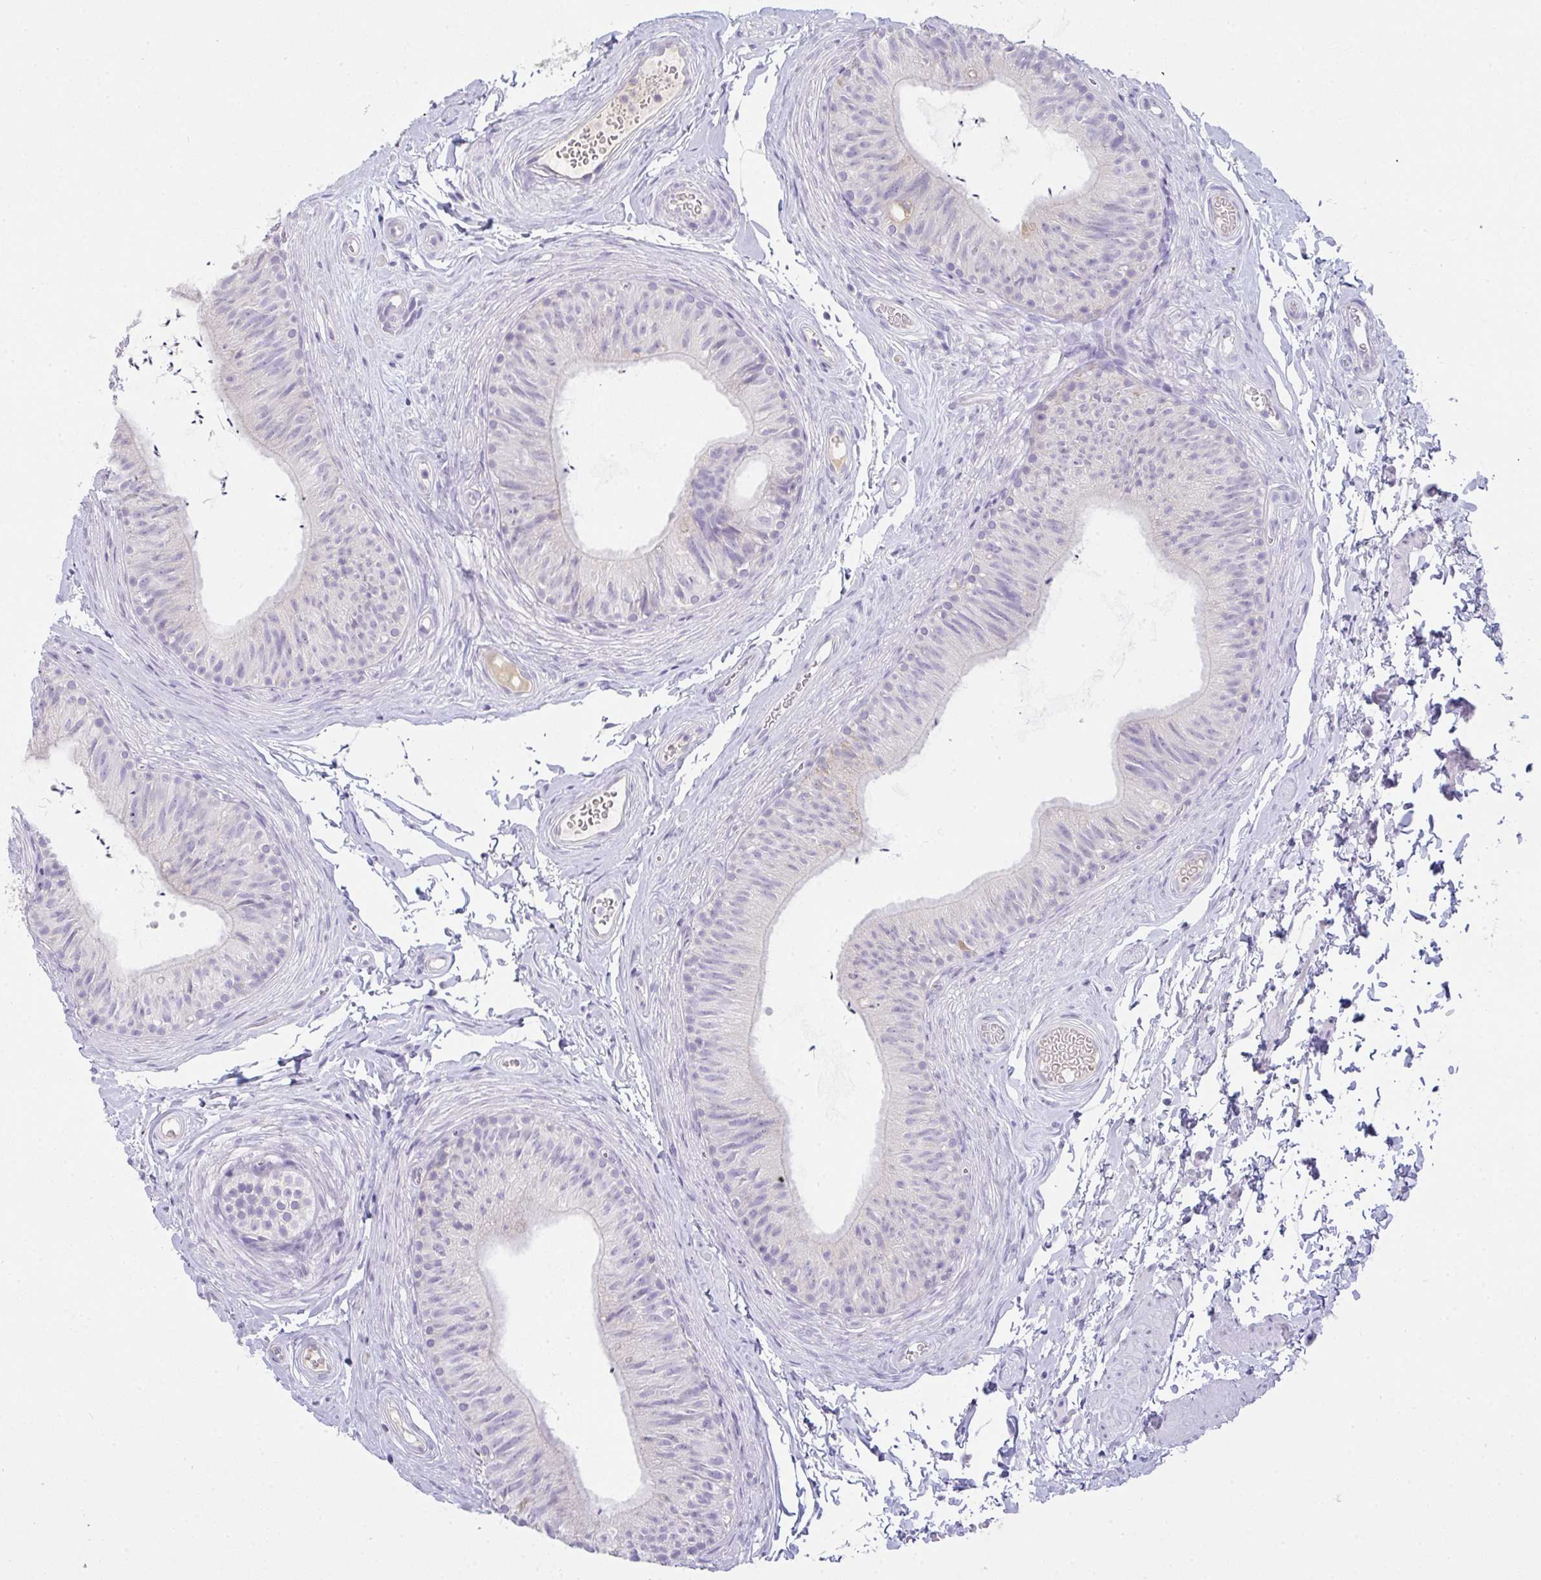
{"staining": {"intensity": "negative", "quantity": "none", "location": "none"}, "tissue": "epididymis", "cell_type": "Glandular cells", "image_type": "normal", "snomed": [{"axis": "morphology", "description": "Normal tissue, NOS"}, {"axis": "topography", "description": "Epididymis, spermatic cord, NOS"}, {"axis": "topography", "description": "Epididymis"}, {"axis": "topography", "description": "Peripheral nerve tissue"}], "caption": "The immunohistochemistry image has no significant staining in glandular cells of epididymis.", "gene": "COX7B", "patient": {"sex": "male", "age": 29}}